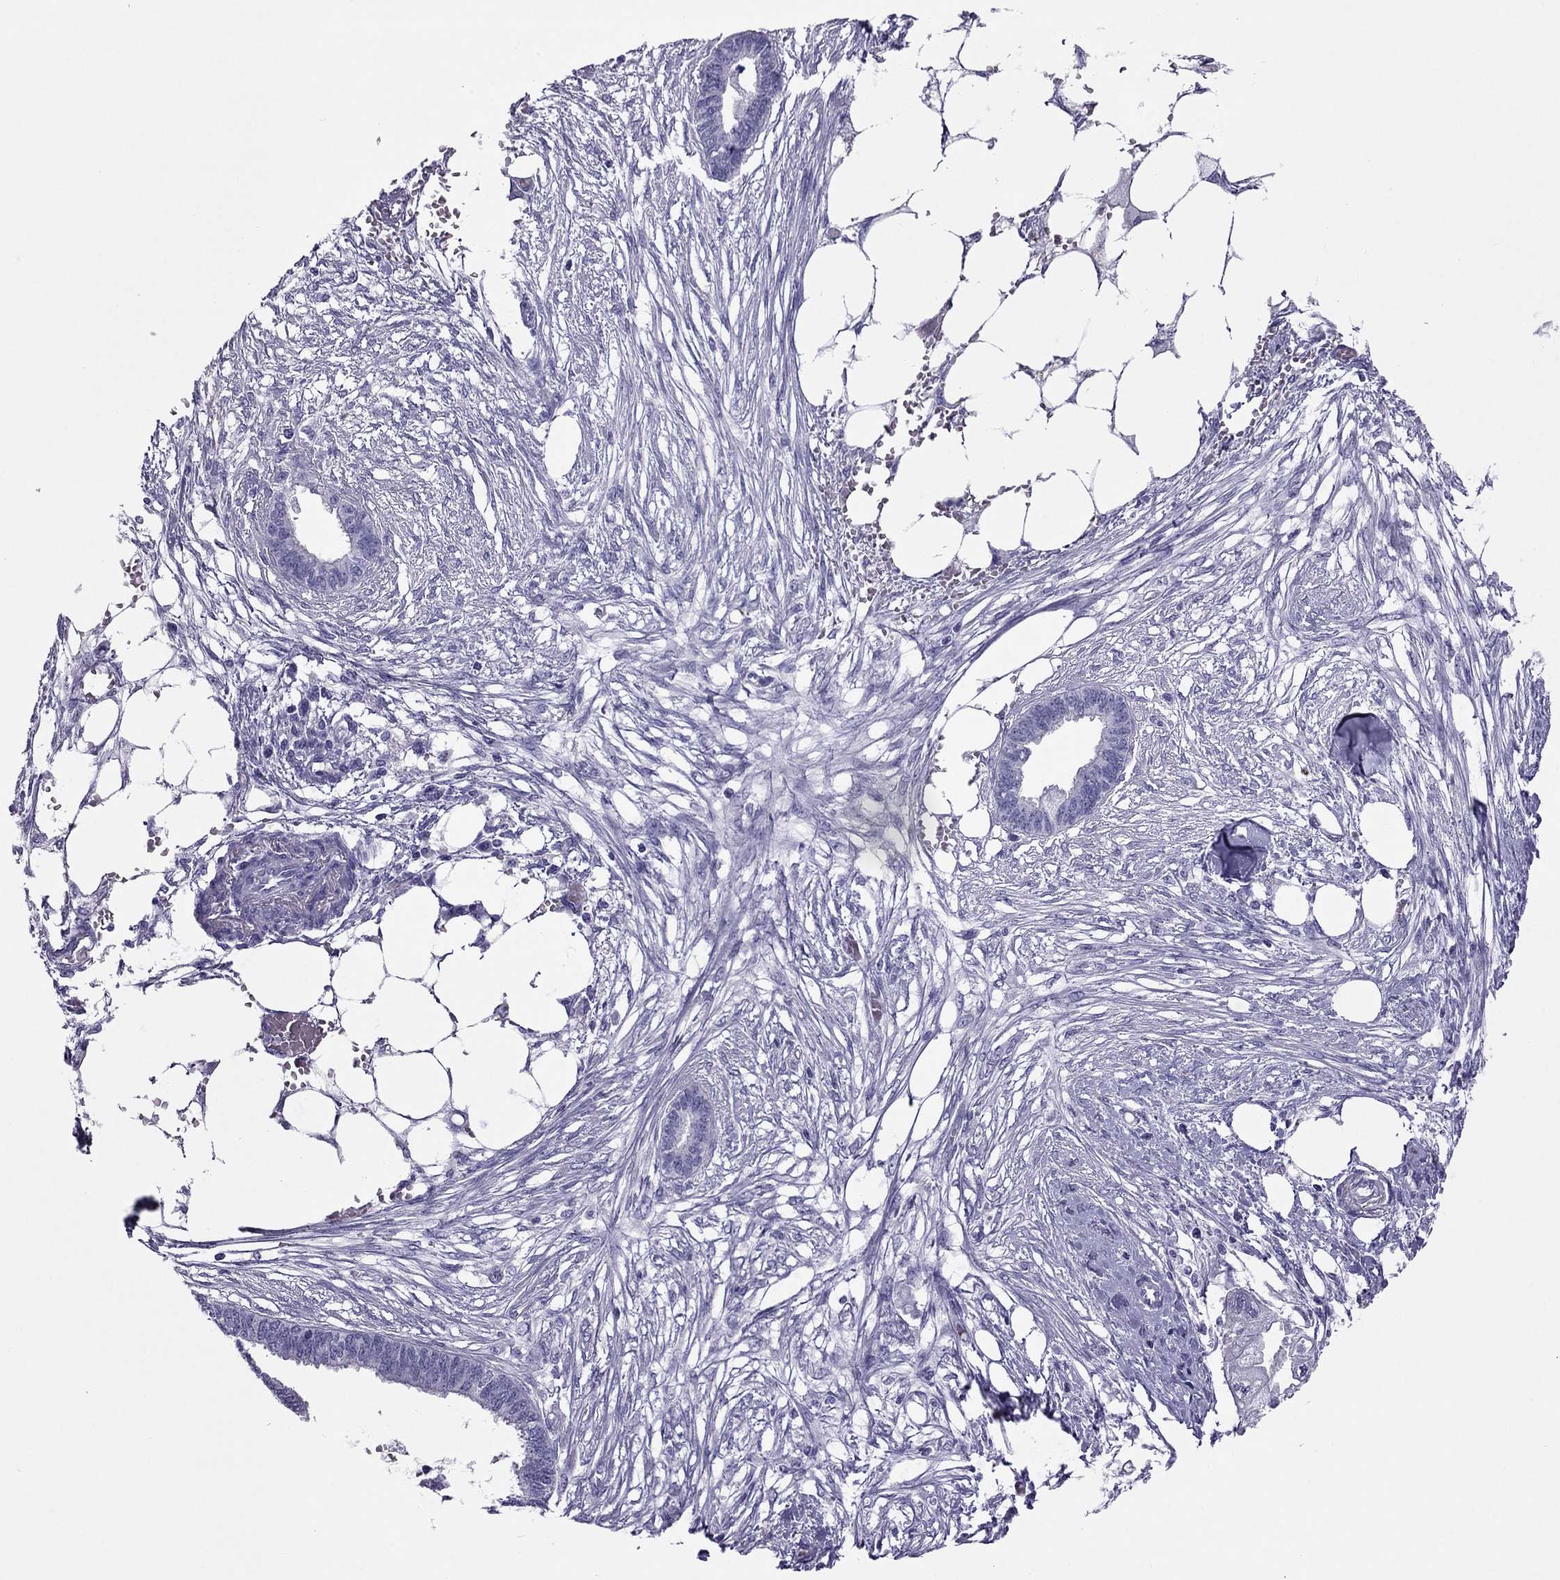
{"staining": {"intensity": "negative", "quantity": "none", "location": "none"}, "tissue": "endometrial cancer", "cell_type": "Tumor cells", "image_type": "cancer", "snomed": [{"axis": "morphology", "description": "Adenocarcinoma, NOS"}, {"axis": "morphology", "description": "Adenocarcinoma, metastatic, NOS"}, {"axis": "topography", "description": "Adipose tissue"}, {"axis": "topography", "description": "Endometrium"}], "caption": "There is no significant staining in tumor cells of endometrial metastatic adenocarcinoma.", "gene": "MYL11", "patient": {"sex": "female", "age": 67}}